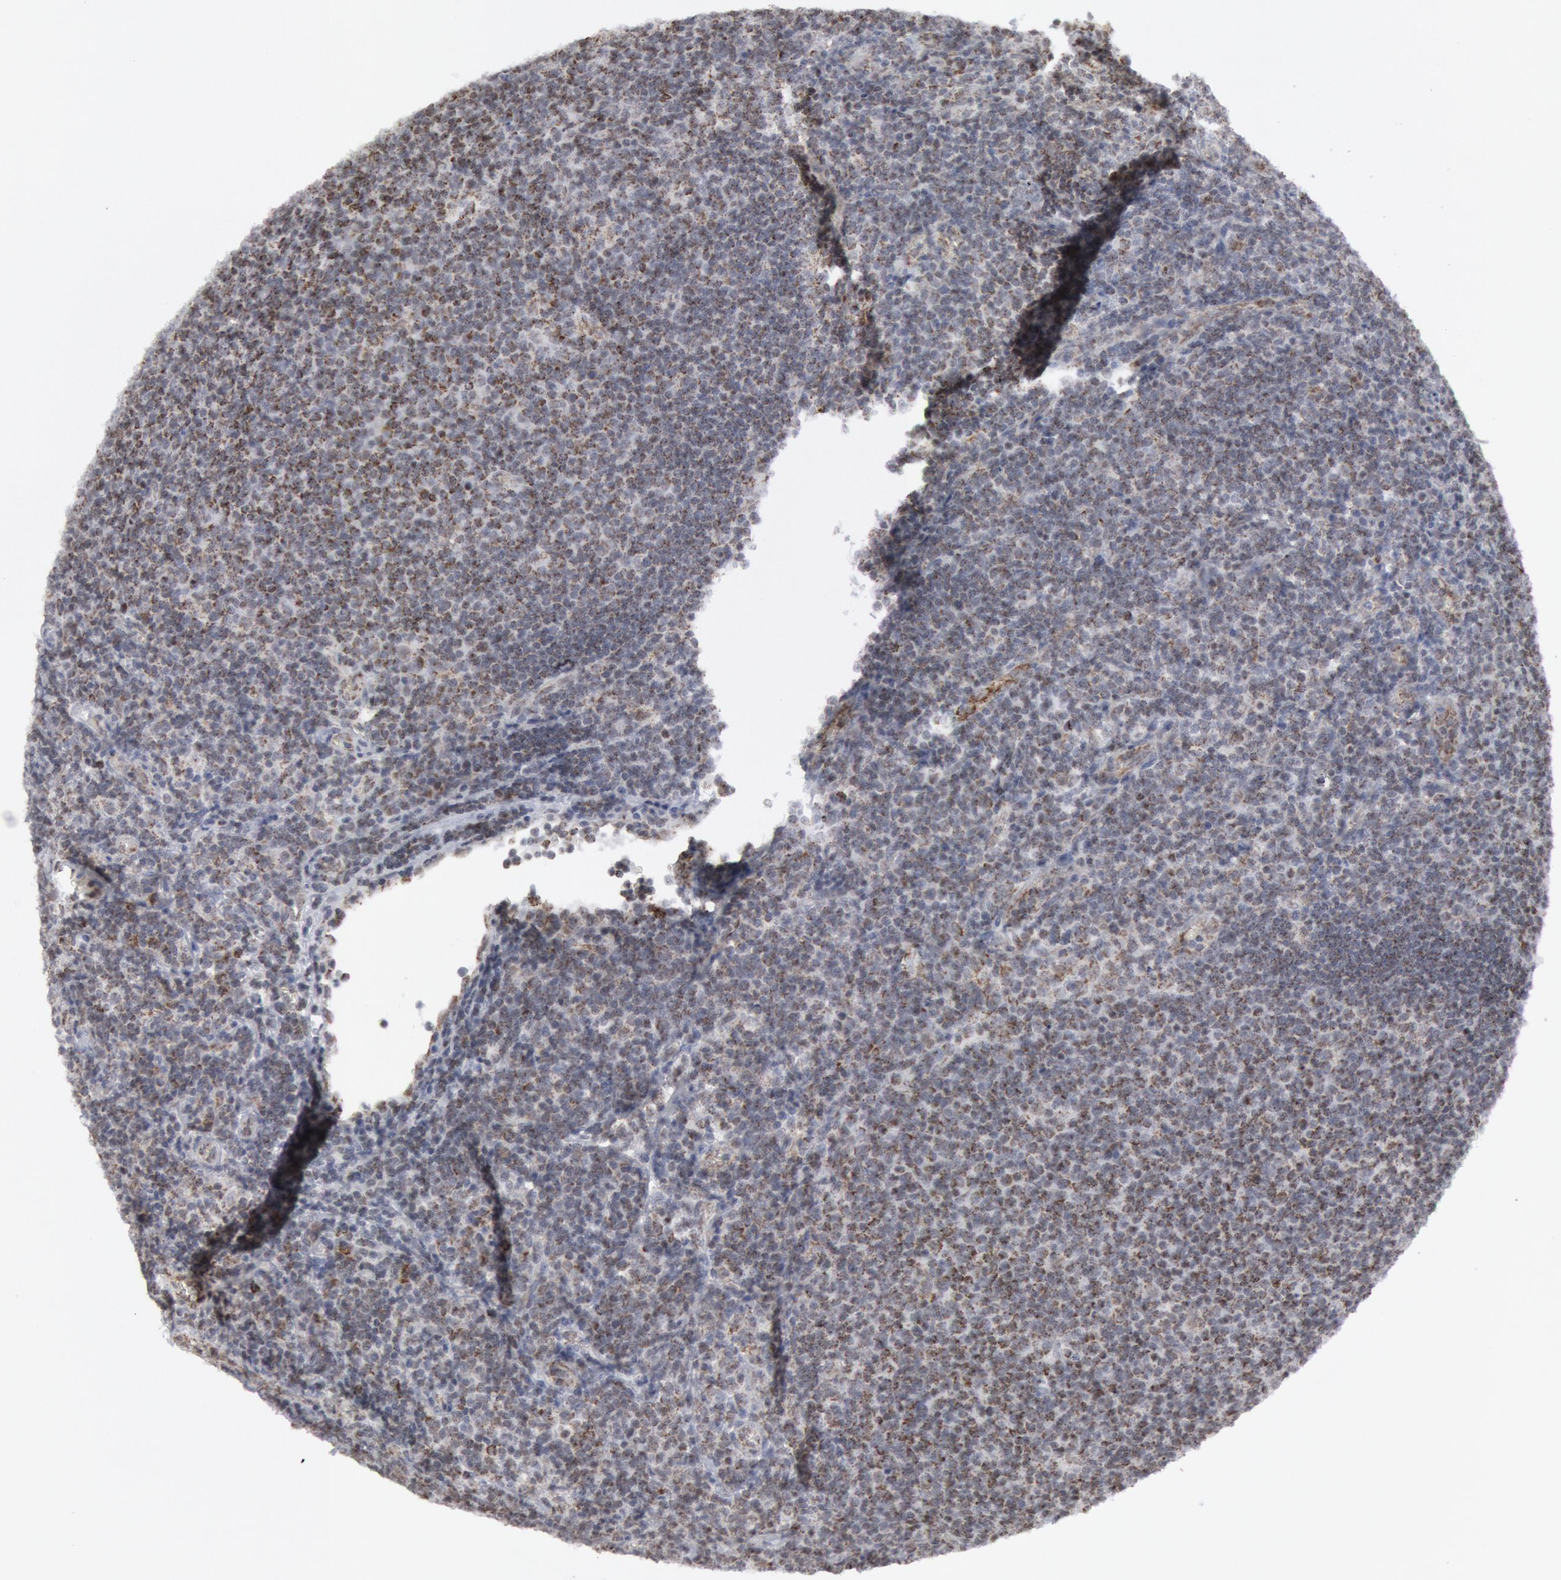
{"staining": {"intensity": "weak", "quantity": "<25%", "location": "cytoplasmic/membranous"}, "tissue": "lymphoma", "cell_type": "Tumor cells", "image_type": "cancer", "snomed": [{"axis": "morphology", "description": "Malignant lymphoma, non-Hodgkin's type, Low grade"}, {"axis": "topography", "description": "Lymph node"}], "caption": "Immunohistochemistry of low-grade malignant lymphoma, non-Hodgkin's type displays no positivity in tumor cells.", "gene": "CASP9", "patient": {"sex": "male", "age": 74}}